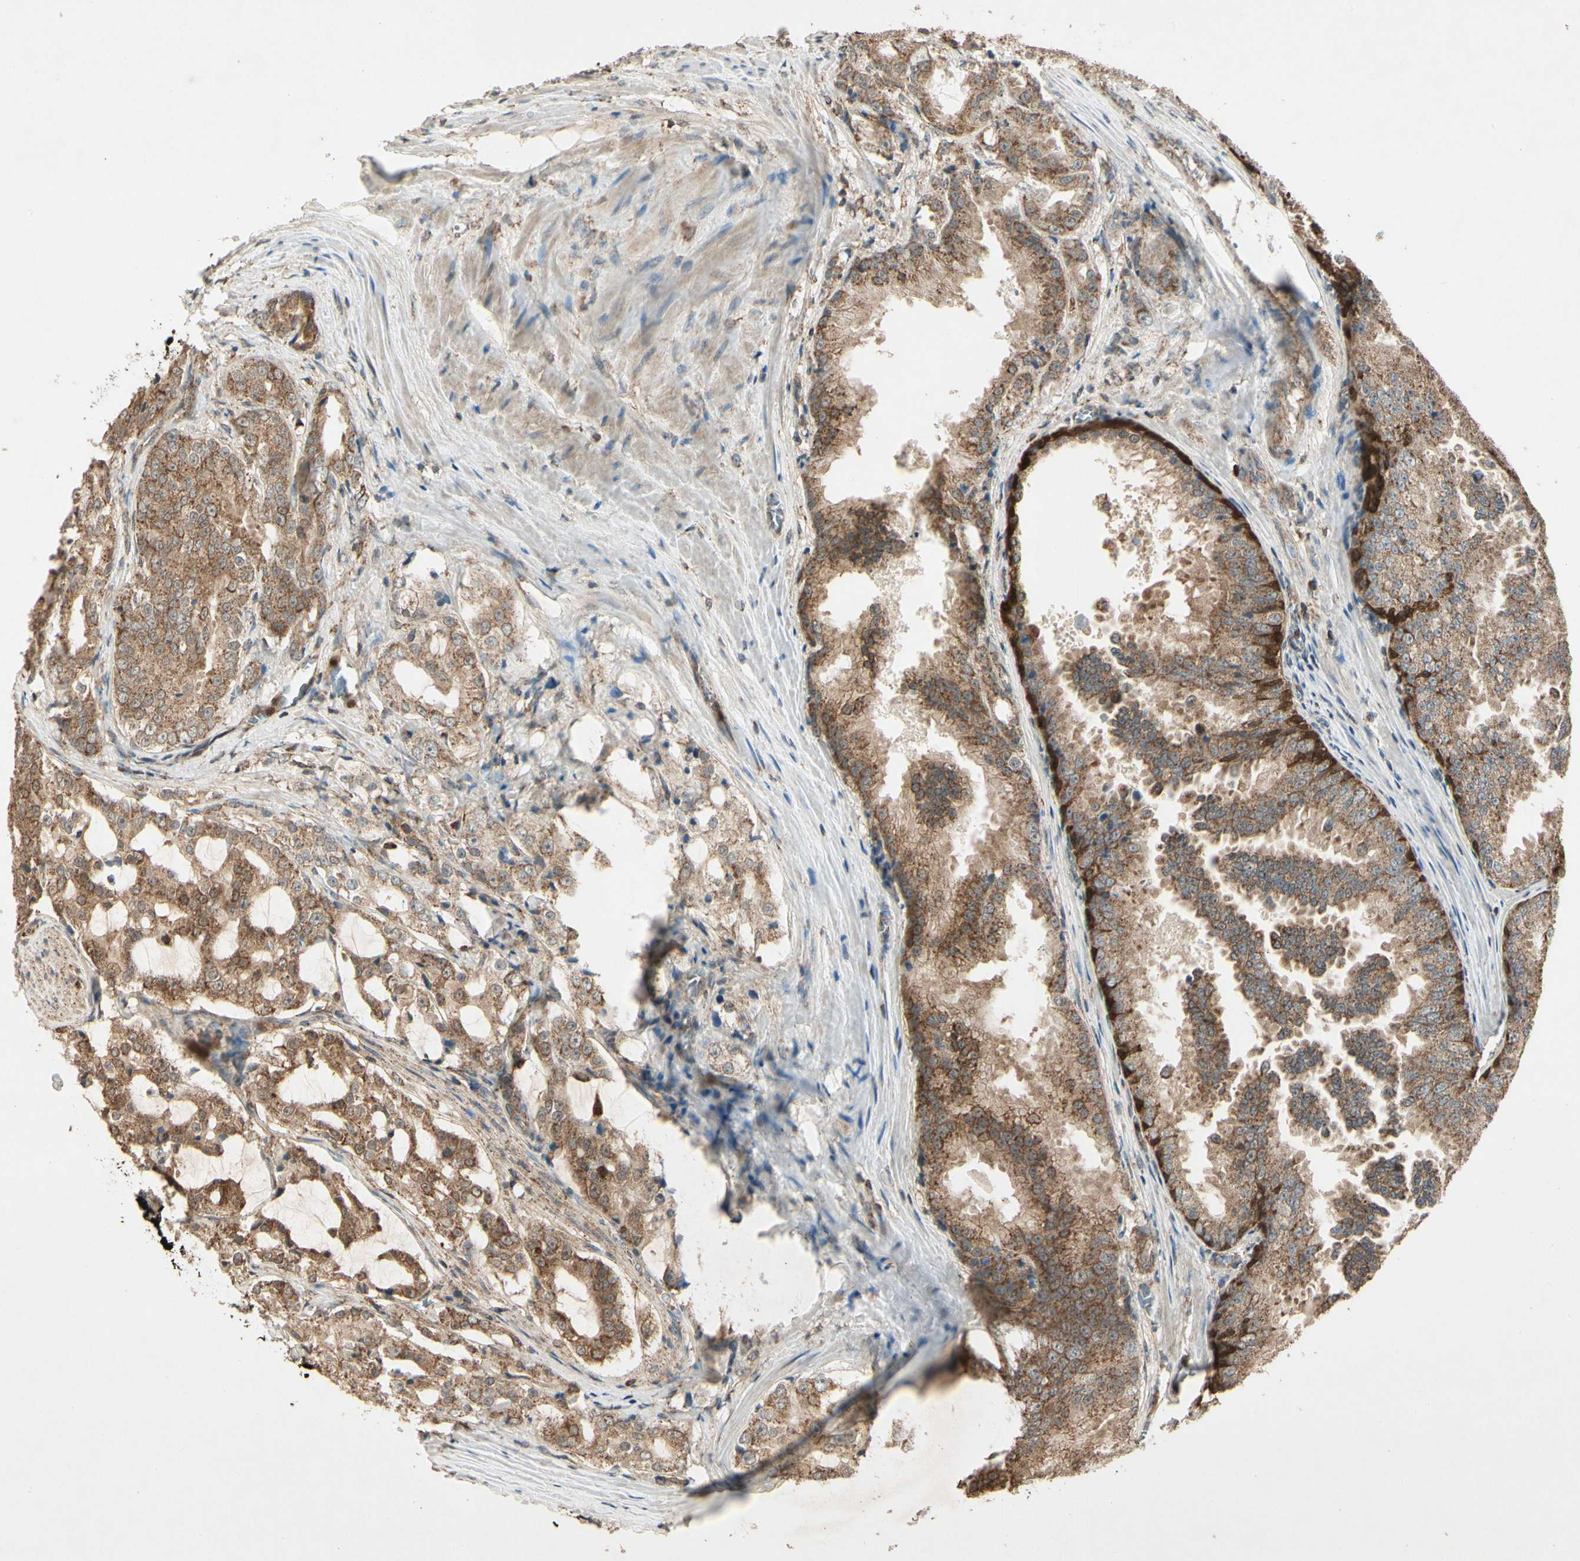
{"staining": {"intensity": "moderate", "quantity": ">75%", "location": "cytoplasmic/membranous"}, "tissue": "prostate cancer", "cell_type": "Tumor cells", "image_type": "cancer", "snomed": [{"axis": "morphology", "description": "Adenocarcinoma, High grade"}, {"axis": "topography", "description": "Prostate"}], "caption": "Tumor cells display moderate cytoplasmic/membranous staining in about >75% of cells in prostate adenocarcinoma (high-grade).", "gene": "PRDX5", "patient": {"sex": "male", "age": 73}}